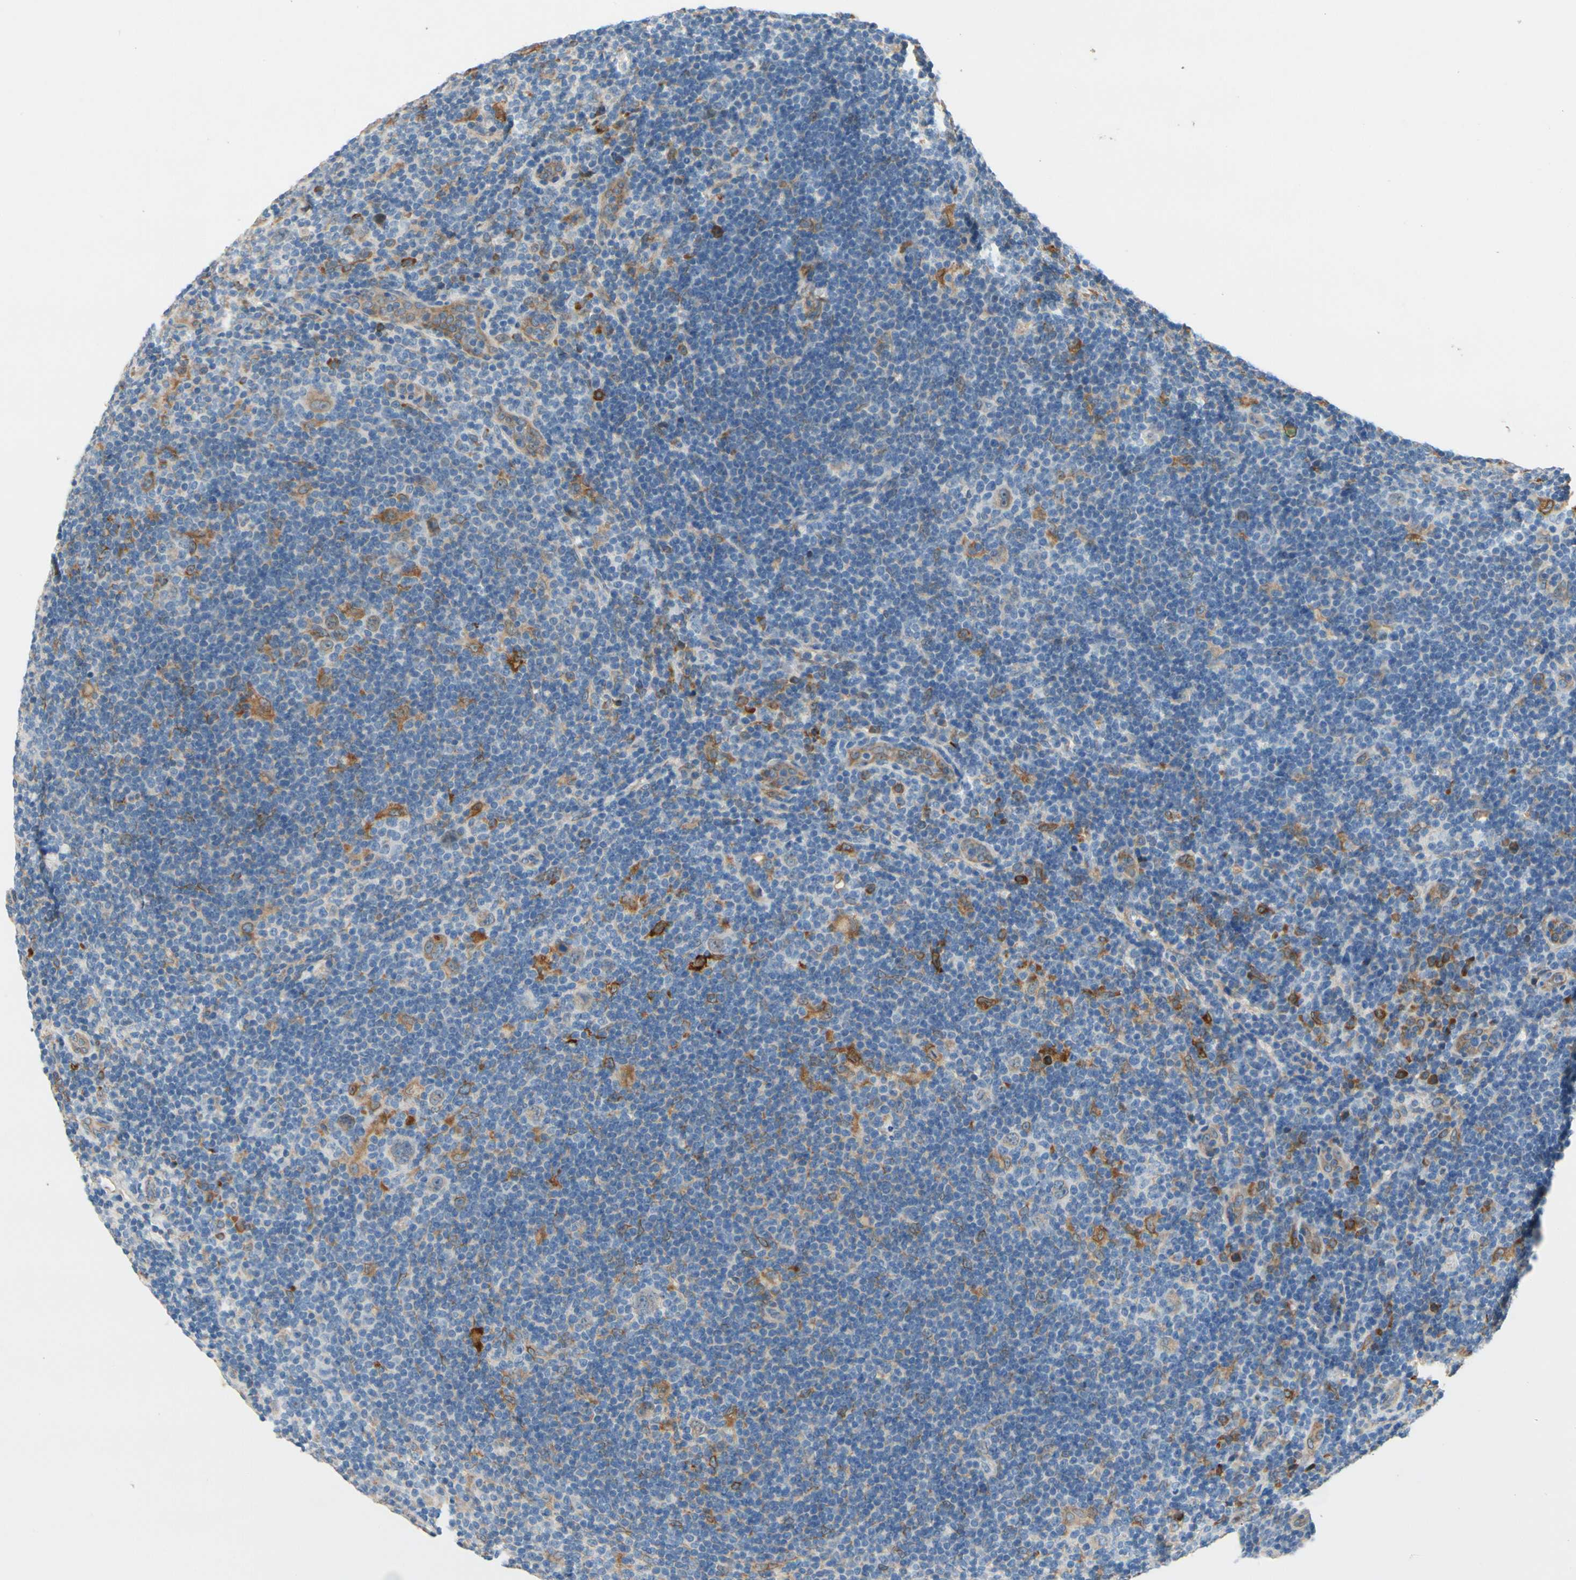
{"staining": {"intensity": "weak", "quantity": ">75%", "location": "cytoplasmic/membranous"}, "tissue": "lymphoma", "cell_type": "Tumor cells", "image_type": "cancer", "snomed": [{"axis": "morphology", "description": "Hodgkin's disease, NOS"}, {"axis": "topography", "description": "Lymph node"}], "caption": "Tumor cells show low levels of weak cytoplasmic/membranous positivity in approximately >75% of cells in human Hodgkin's disease. The staining was performed using DAB (3,3'-diaminobenzidine), with brown indicating positive protein expression. Nuclei are stained blue with hematoxylin.", "gene": "PRXL2A", "patient": {"sex": "female", "age": 57}}